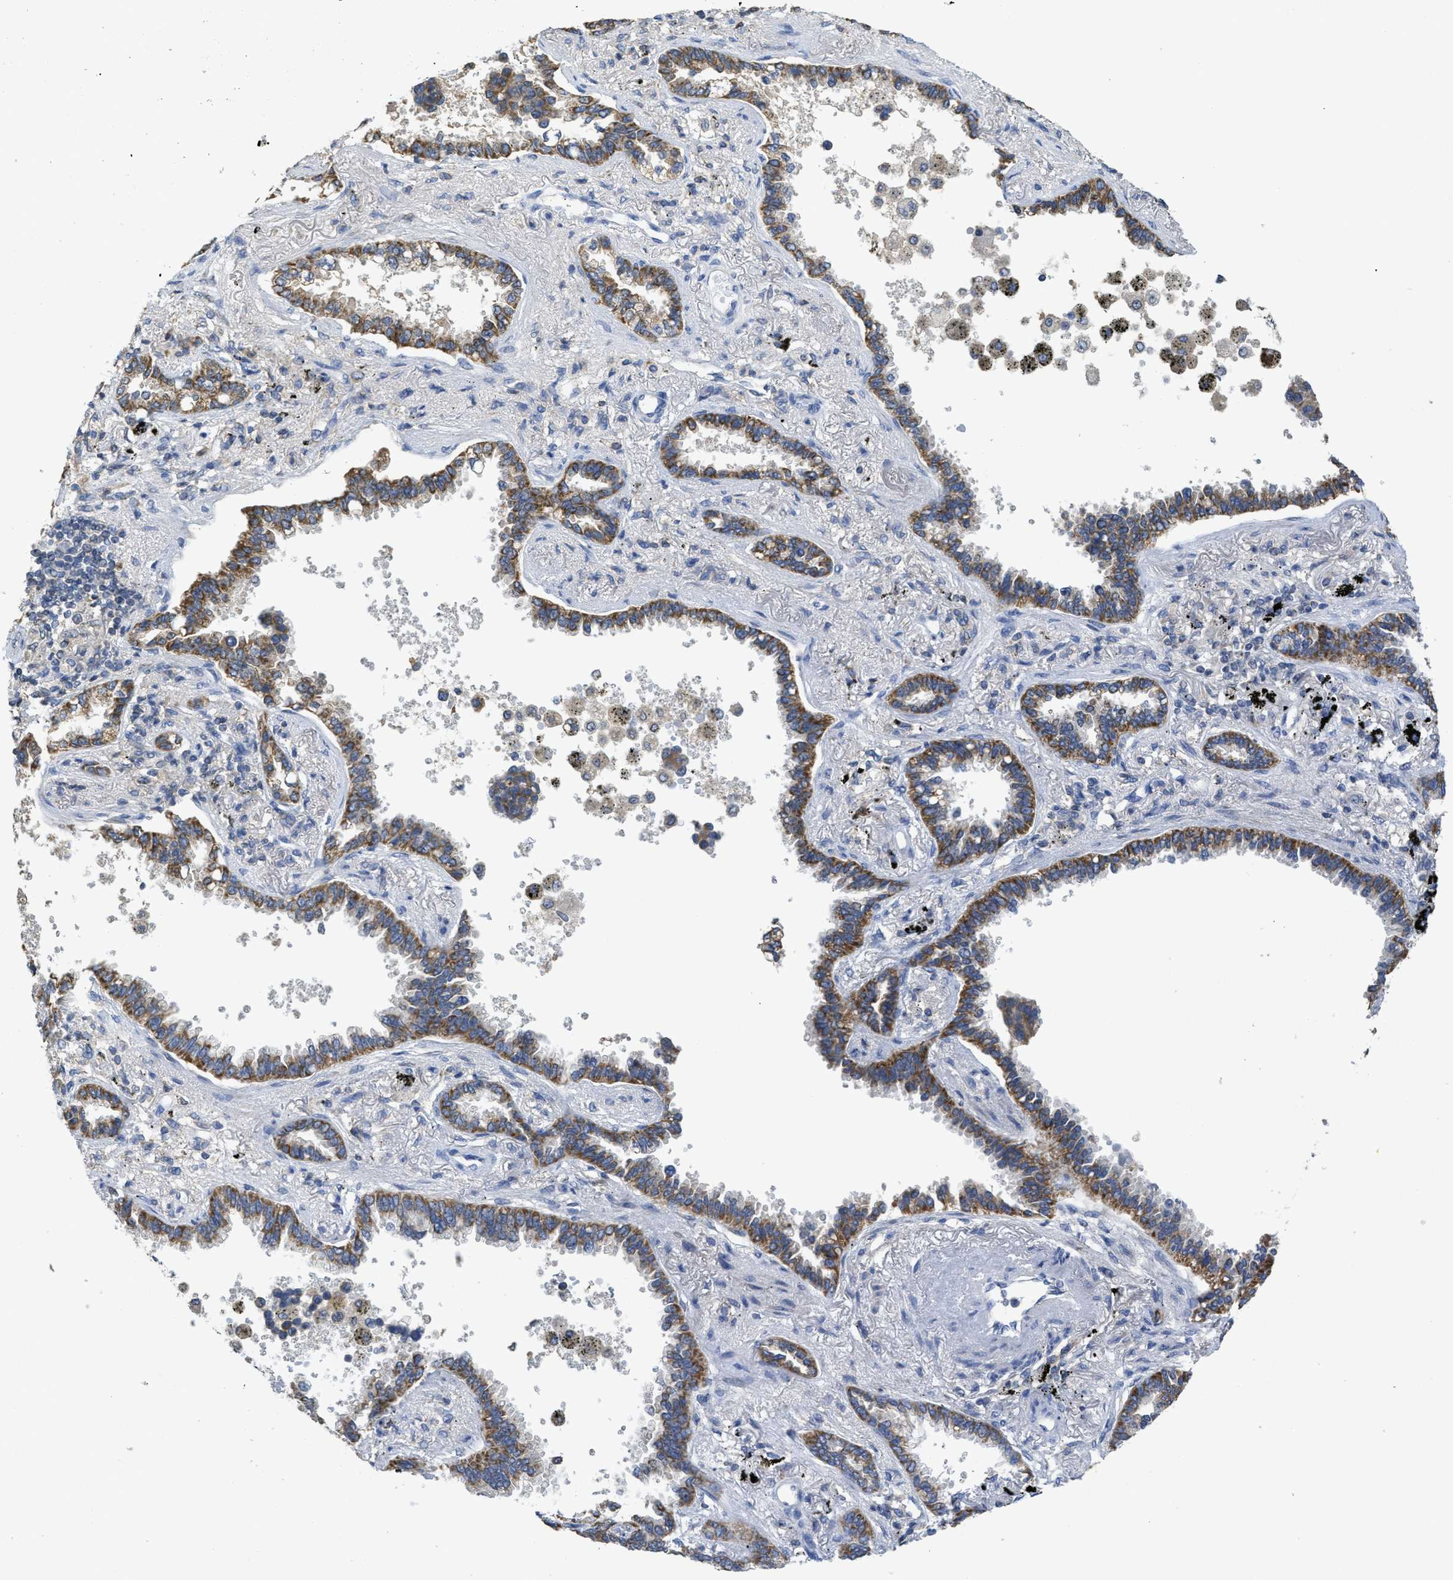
{"staining": {"intensity": "moderate", "quantity": ">75%", "location": "cytoplasmic/membranous"}, "tissue": "lung cancer", "cell_type": "Tumor cells", "image_type": "cancer", "snomed": [{"axis": "morphology", "description": "Normal tissue, NOS"}, {"axis": "morphology", "description": "Adenocarcinoma, NOS"}, {"axis": "topography", "description": "Lung"}], "caption": "IHC of lung cancer displays medium levels of moderate cytoplasmic/membranous staining in about >75% of tumor cells.", "gene": "SFXN2", "patient": {"sex": "male", "age": 59}}